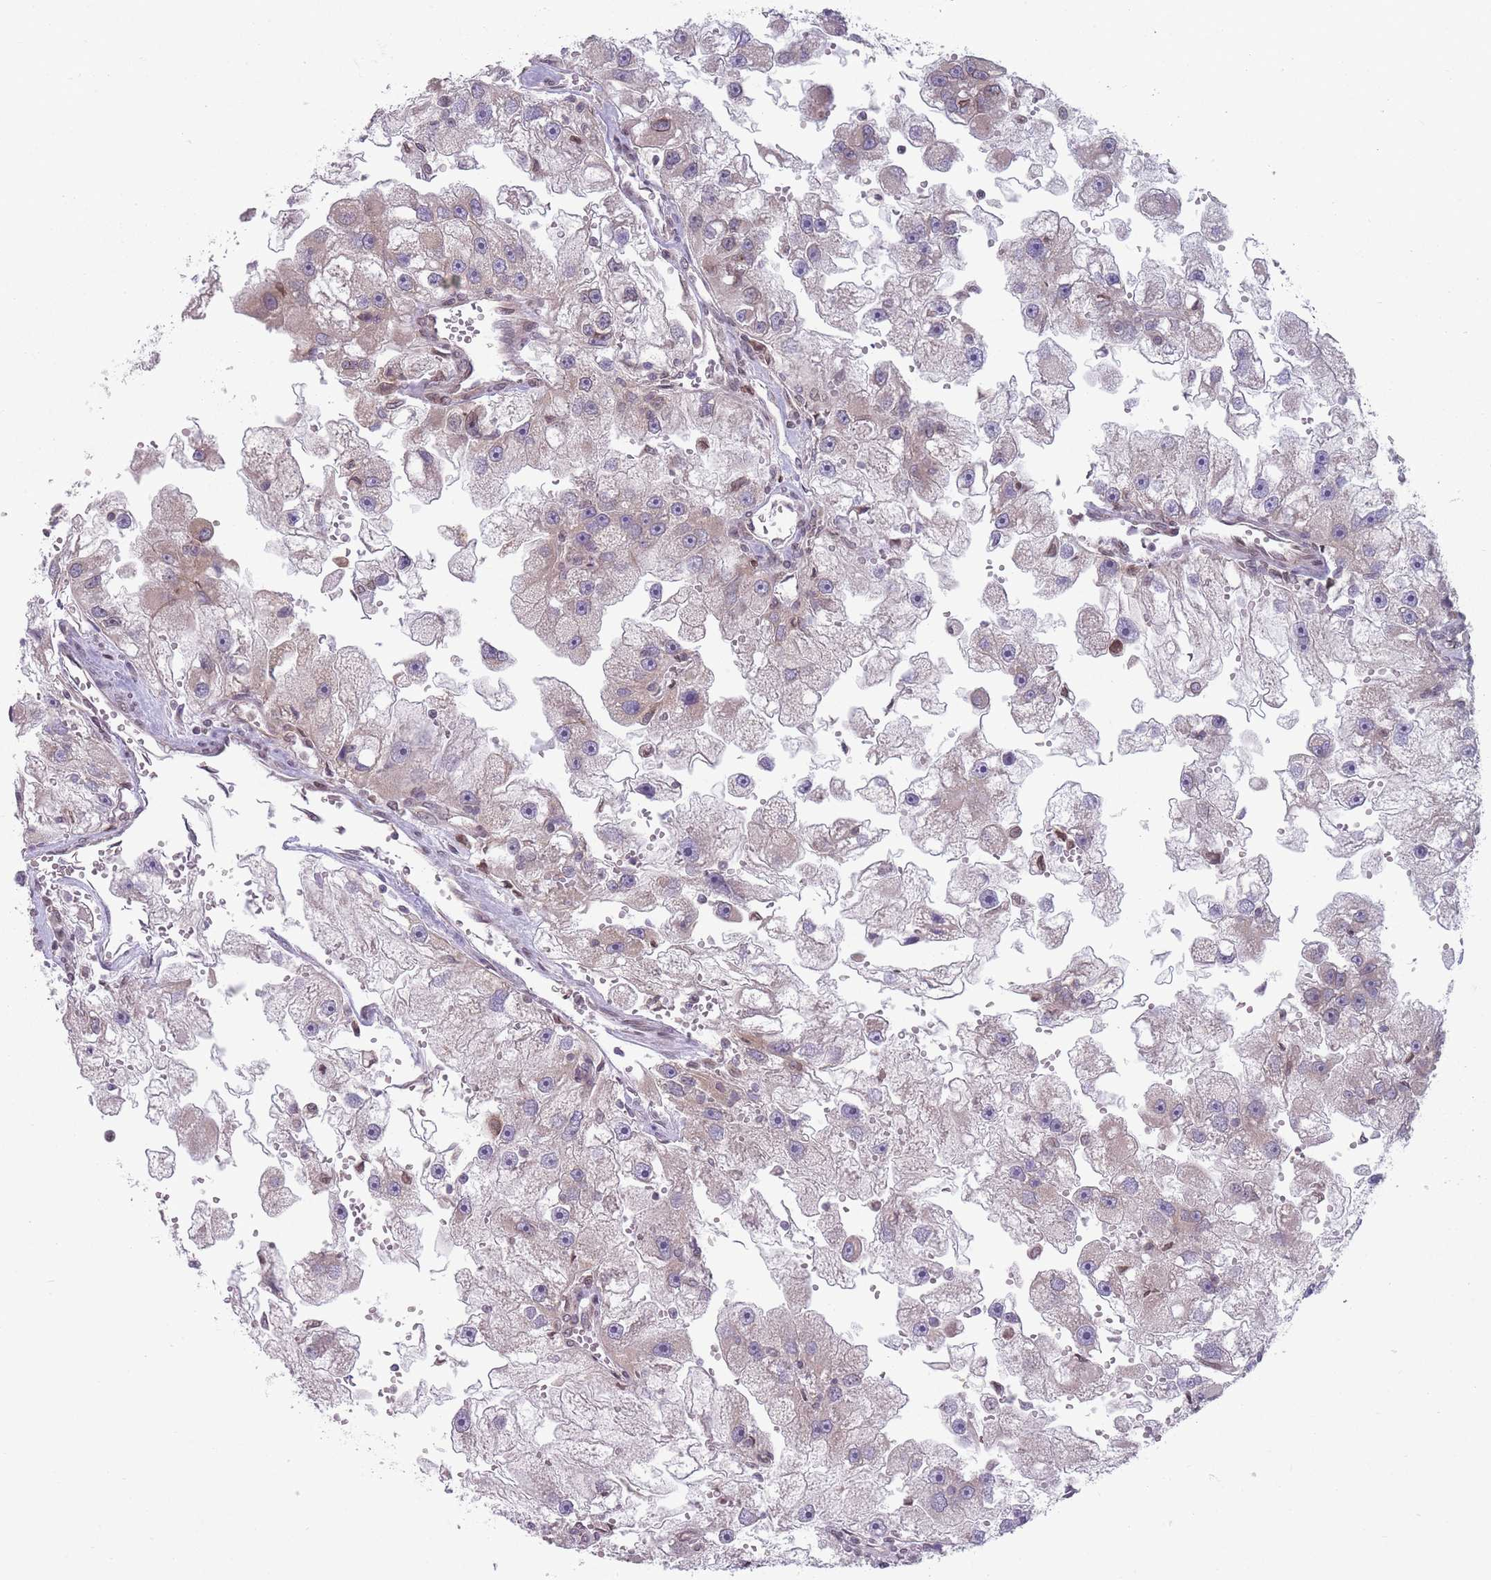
{"staining": {"intensity": "weak", "quantity": "<25%", "location": "cytoplasmic/membranous"}, "tissue": "renal cancer", "cell_type": "Tumor cells", "image_type": "cancer", "snomed": [{"axis": "morphology", "description": "Adenocarcinoma, NOS"}, {"axis": "topography", "description": "Kidney"}], "caption": "Human adenocarcinoma (renal) stained for a protein using immunohistochemistry demonstrates no staining in tumor cells.", "gene": "VRK2", "patient": {"sex": "male", "age": 63}}